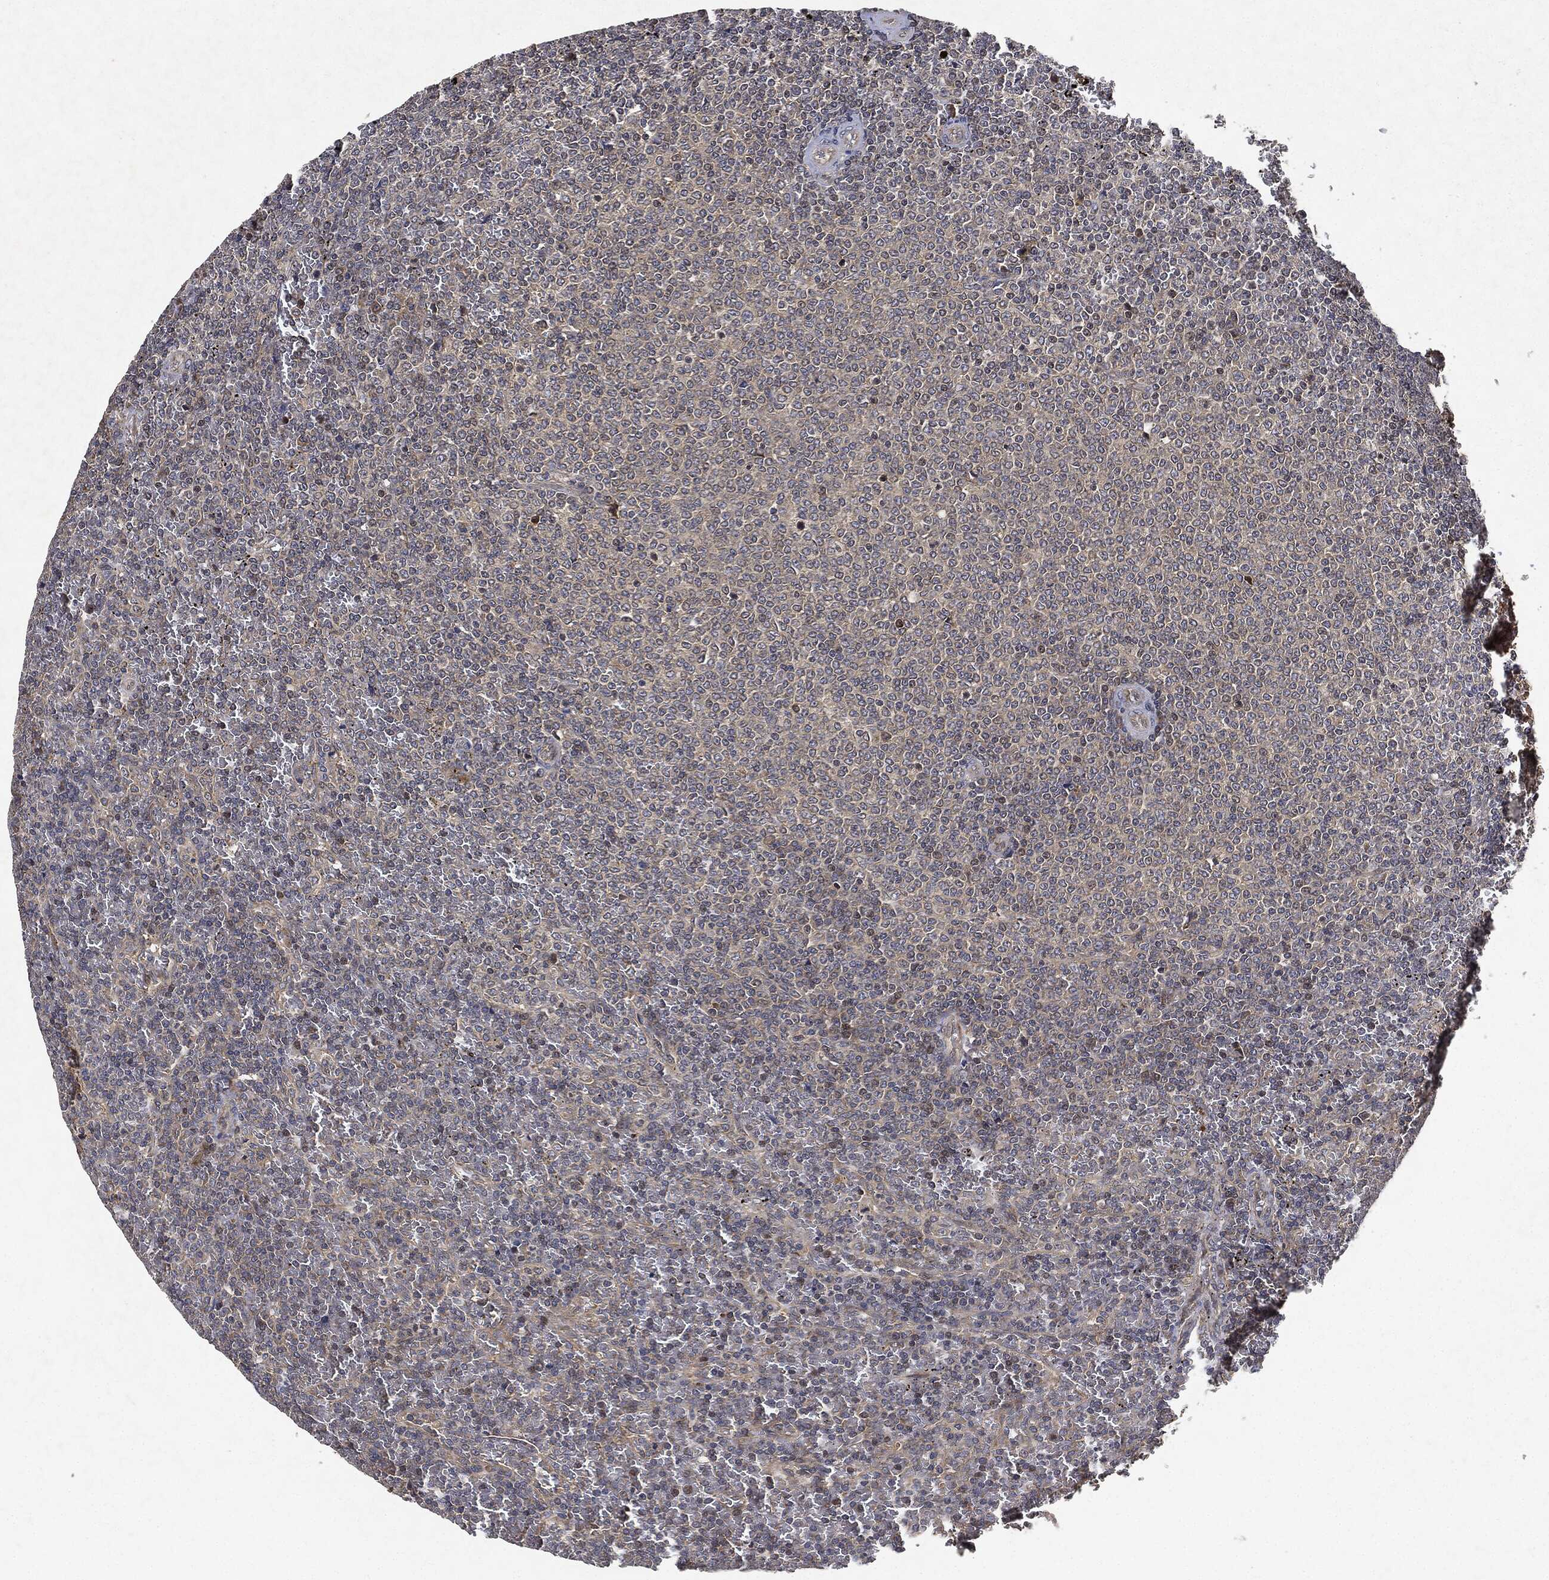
{"staining": {"intensity": "negative", "quantity": "none", "location": "none"}, "tissue": "lymphoma", "cell_type": "Tumor cells", "image_type": "cancer", "snomed": [{"axis": "morphology", "description": "Malignant lymphoma, non-Hodgkin's type, Low grade"}, {"axis": "topography", "description": "Spleen"}], "caption": "High magnification brightfield microscopy of lymphoma stained with DAB (3,3'-diaminobenzidine) (brown) and counterstained with hematoxylin (blue): tumor cells show no significant staining. (DAB (3,3'-diaminobenzidine) IHC visualized using brightfield microscopy, high magnification).", "gene": "MLST8", "patient": {"sex": "female", "age": 77}}